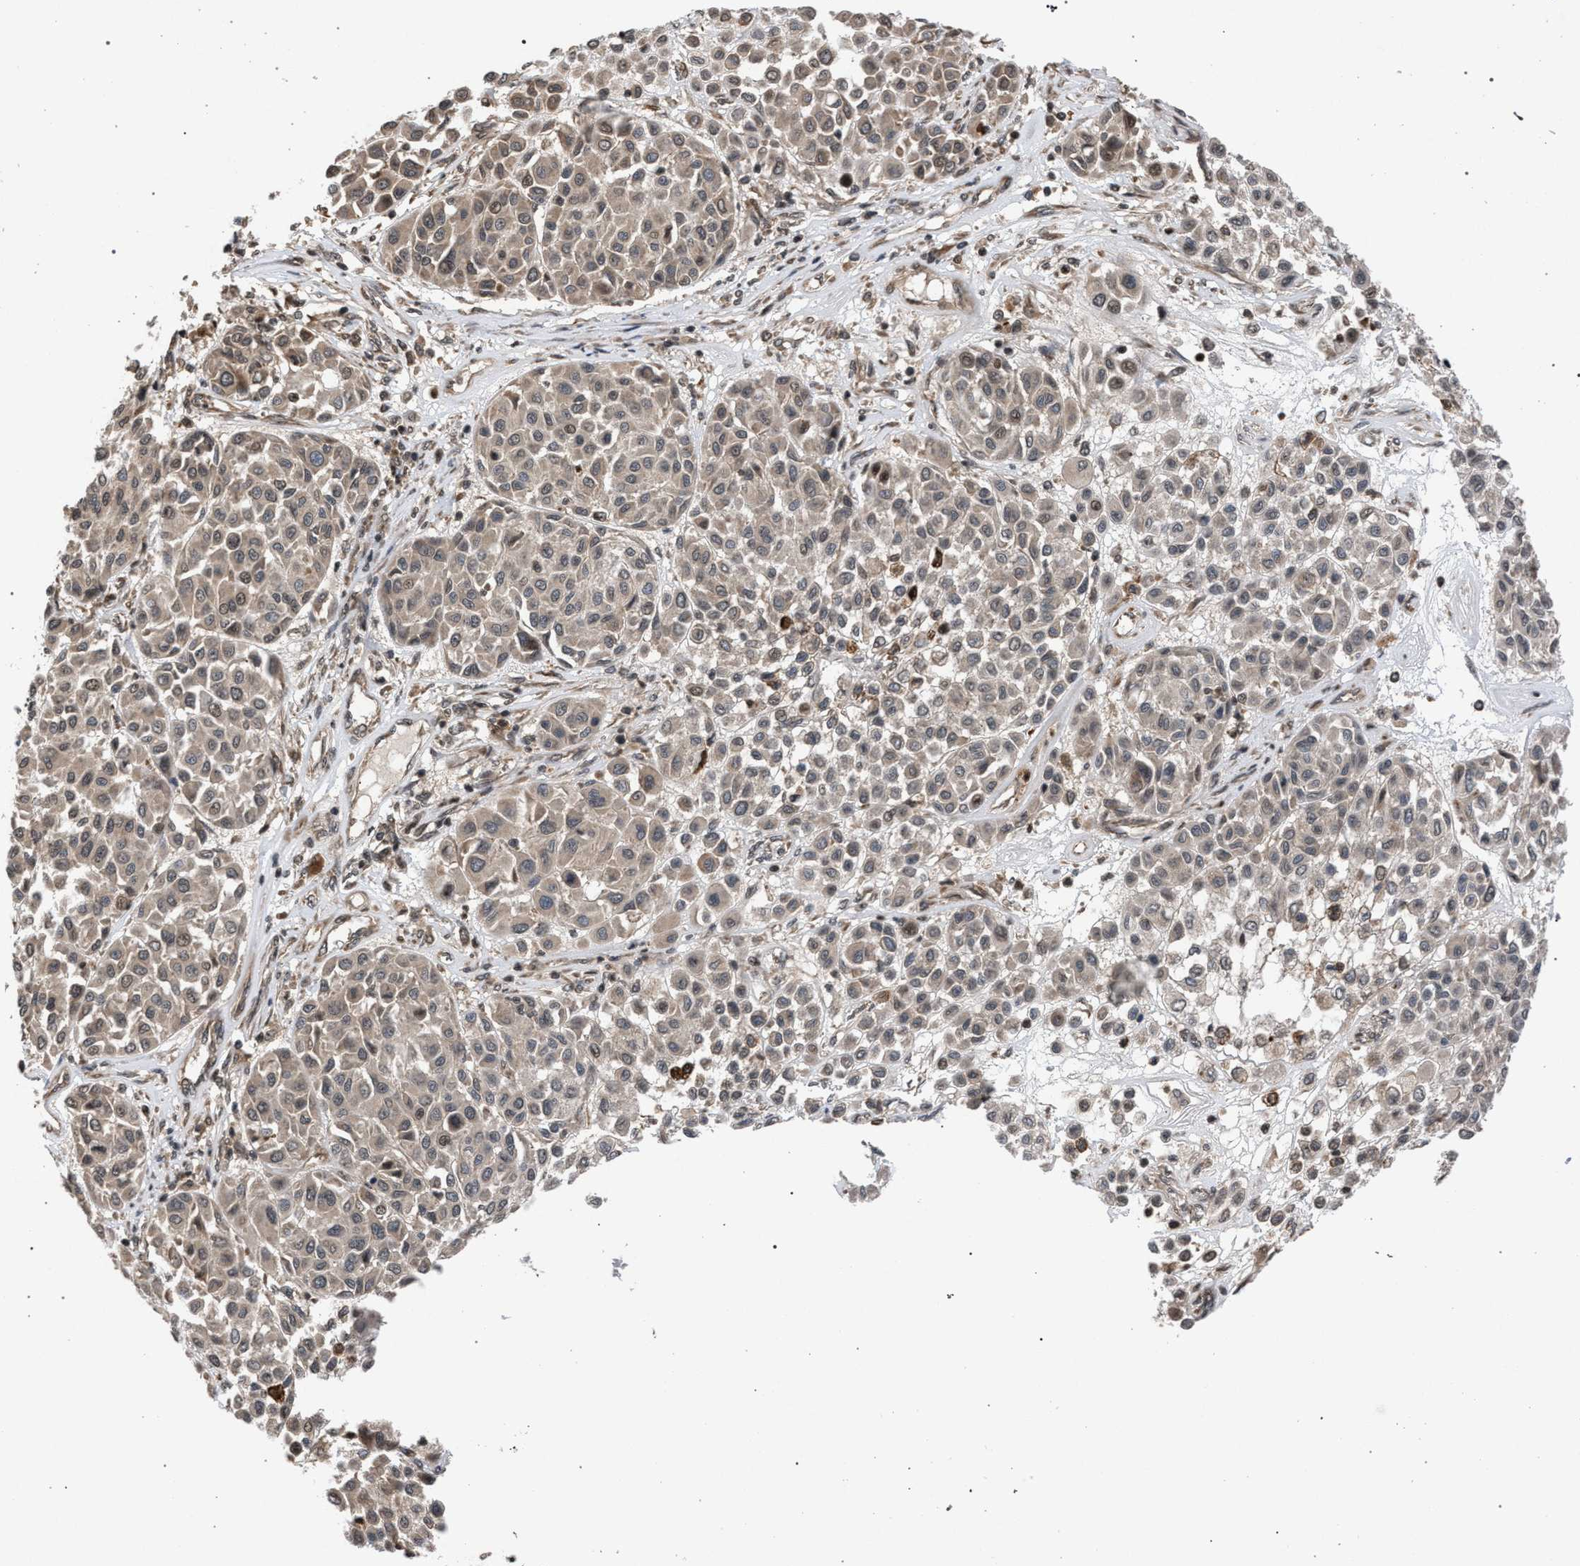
{"staining": {"intensity": "weak", "quantity": "<25%", "location": "cytoplasmic/membranous"}, "tissue": "melanoma", "cell_type": "Tumor cells", "image_type": "cancer", "snomed": [{"axis": "morphology", "description": "Malignant melanoma, Metastatic site"}, {"axis": "topography", "description": "Soft tissue"}], "caption": "This photomicrograph is of melanoma stained with immunohistochemistry to label a protein in brown with the nuclei are counter-stained blue. There is no staining in tumor cells.", "gene": "IRAK4", "patient": {"sex": "male", "age": 41}}